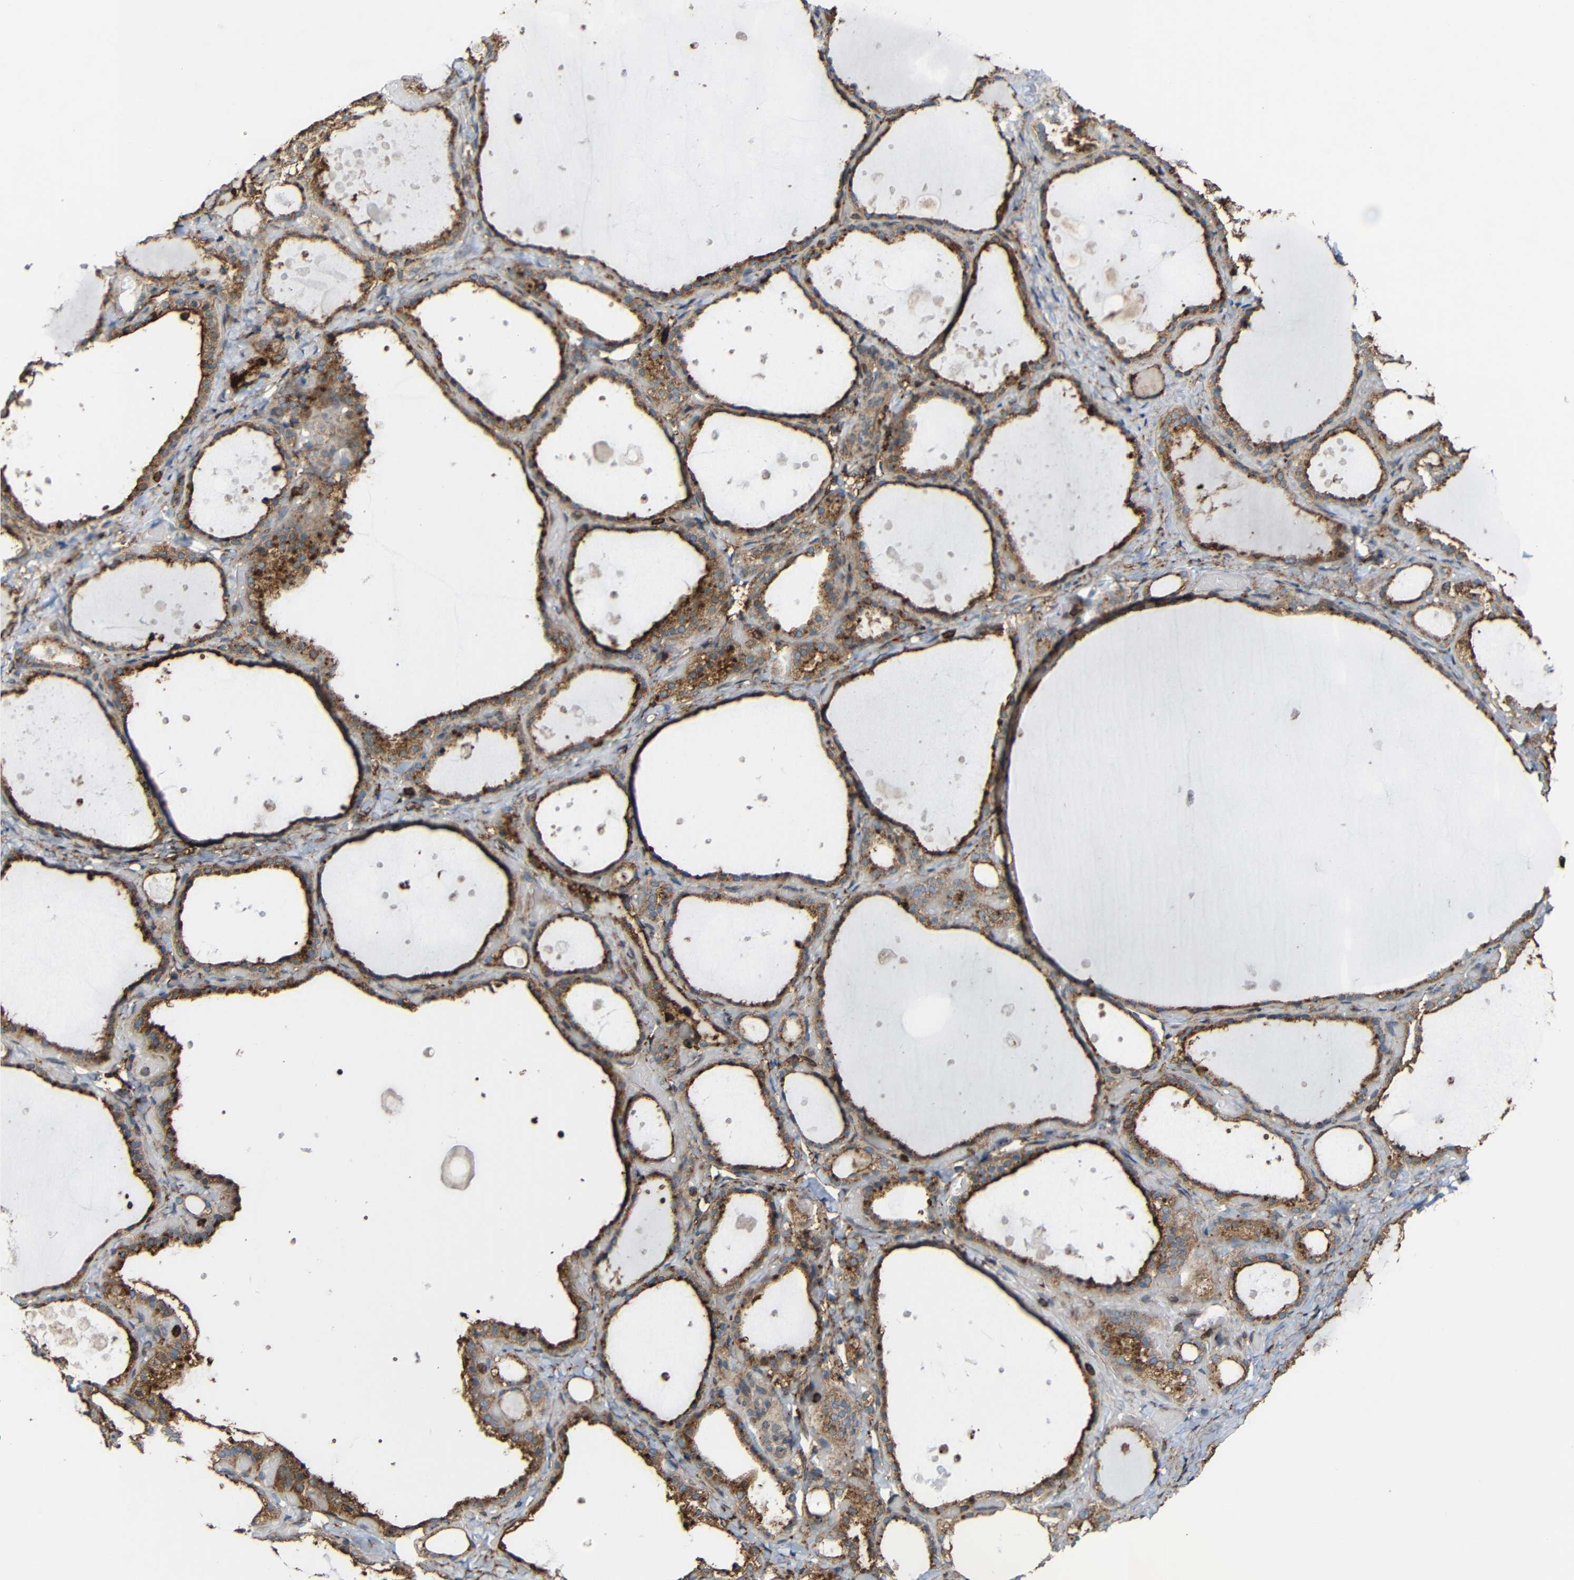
{"staining": {"intensity": "strong", "quantity": ">75%", "location": "cytoplasmic/membranous"}, "tissue": "thyroid gland", "cell_type": "Glandular cells", "image_type": "normal", "snomed": [{"axis": "morphology", "description": "Normal tissue, NOS"}, {"axis": "topography", "description": "Thyroid gland"}], "caption": "The image exhibits immunohistochemical staining of unremarkable thyroid gland. There is strong cytoplasmic/membranous staining is identified in approximately >75% of glandular cells. The protein is shown in brown color, while the nuclei are stained blue.", "gene": "C1GALT1", "patient": {"sex": "female", "age": 44}}